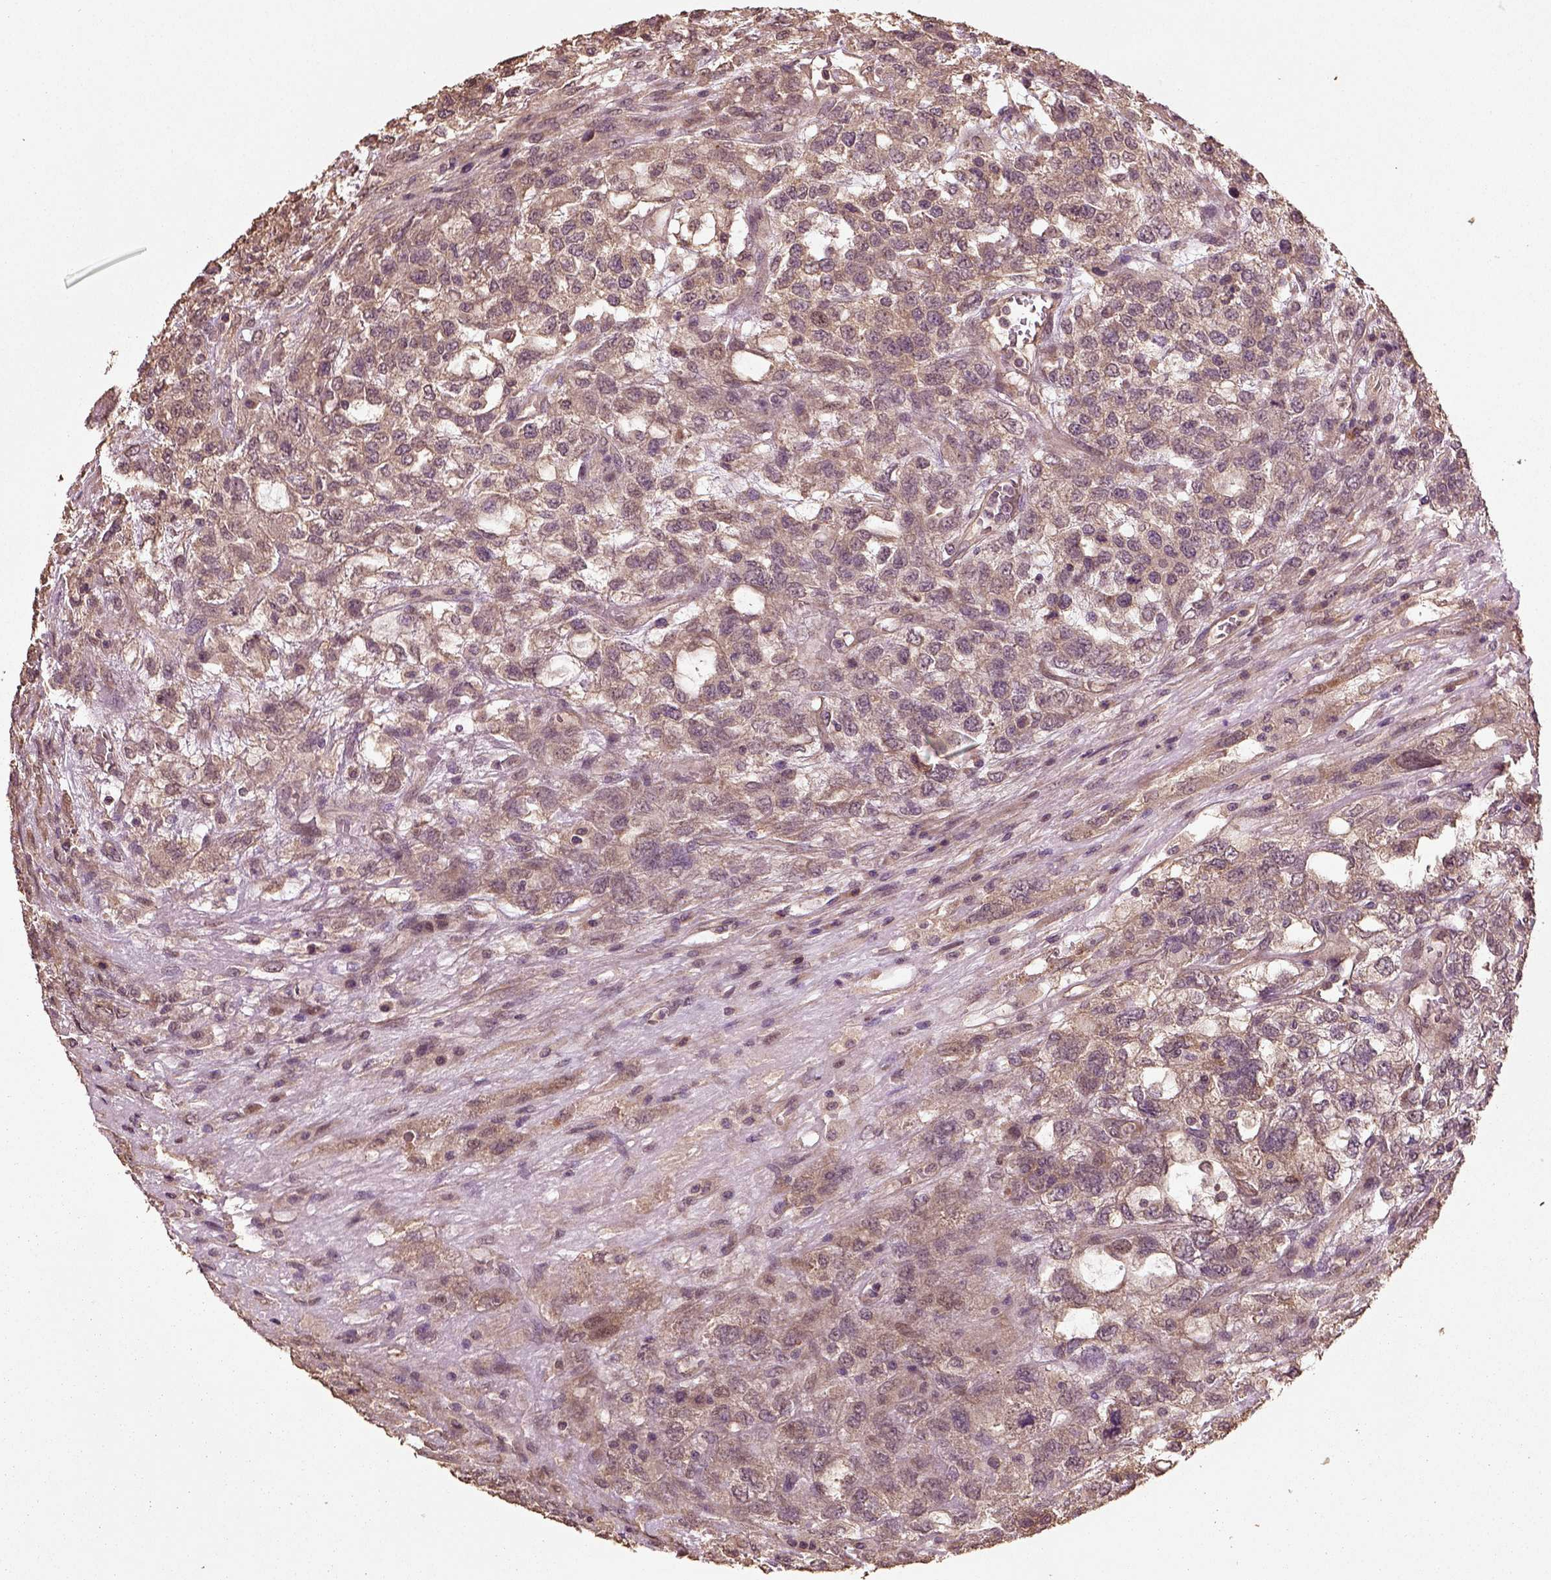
{"staining": {"intensity": "moderate", "quantity": "<25%", "location": "cytoplasmic/membranous"}, "tissue": "testis cancer", "cell_type": "Tumor cells", "image_type": "cancer", "snomed": [{"axis": "morphology", "description": "Seminoma, NOS"}, {"axis": "topography", "description": "Testis"}], "caption": "This is an image of immunohistochemistry staining of seminoma (testis), which shows moderate expression in the cytoplasmic/membranous of tumor cells.", "gene": "ERV3-1", "patient": {"sex": "male", "age": 52}}